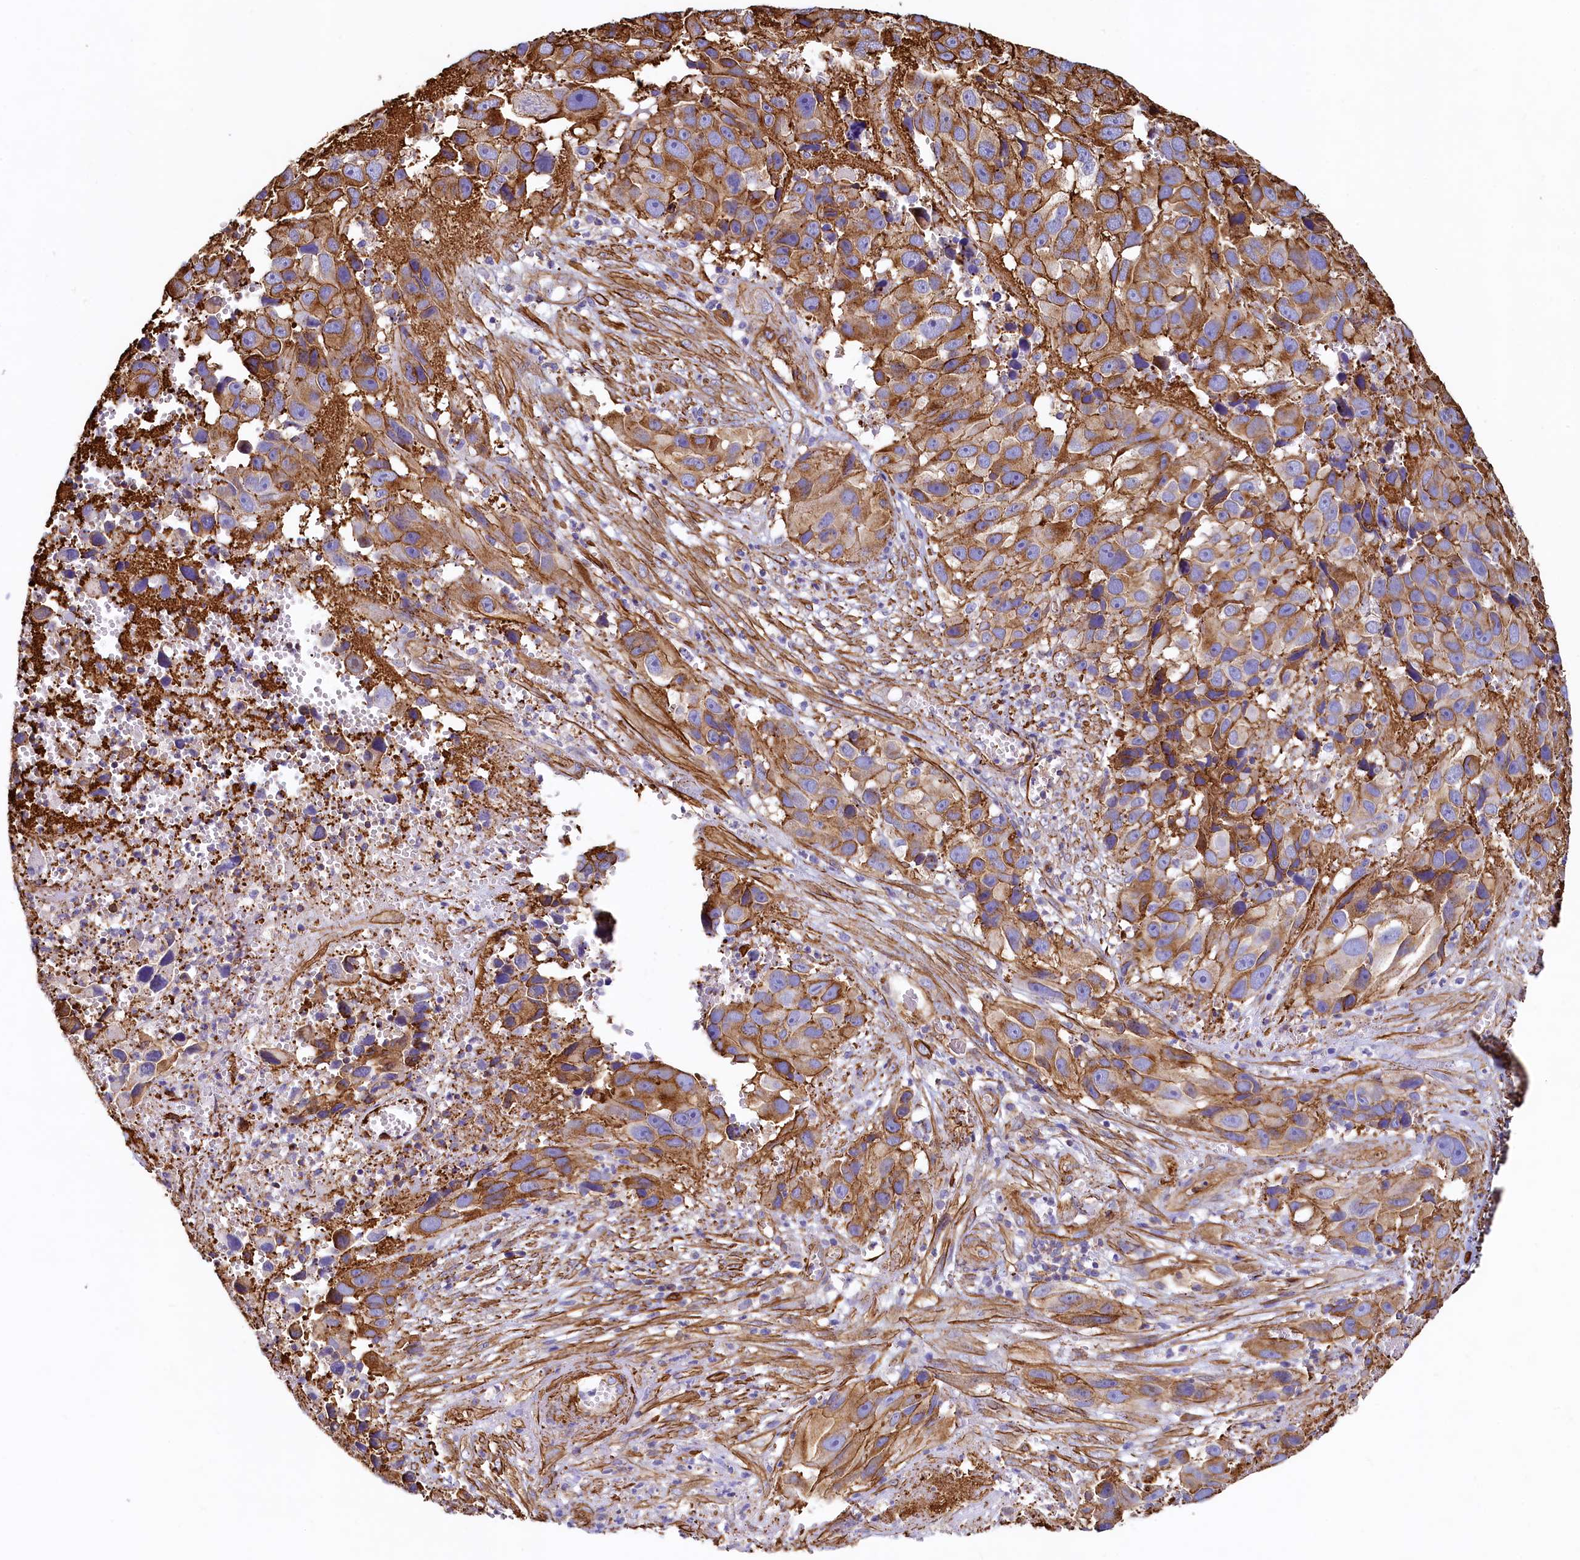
{"staining": {"intensity": "moderate", "quantity": ">75%", "location": "cytoplasmic/membranous"}, "tissue": "melanoma", "cell_type": "Tumor cells", "image_type": "cancer", "snomed": [{"axis": "morphology", "description": "Malignant melanoma, NOS"}, {"axis": "topography", "description": "Skin"}], "caption": "This image shows immunohistochemistry staining of human malignant melanoma, with medium moderate cytoplasmic/membranous expression in approximately >75% of tumor cells.", "gene": "THBS1", "patient": {"sex": "male", "age": 84}}